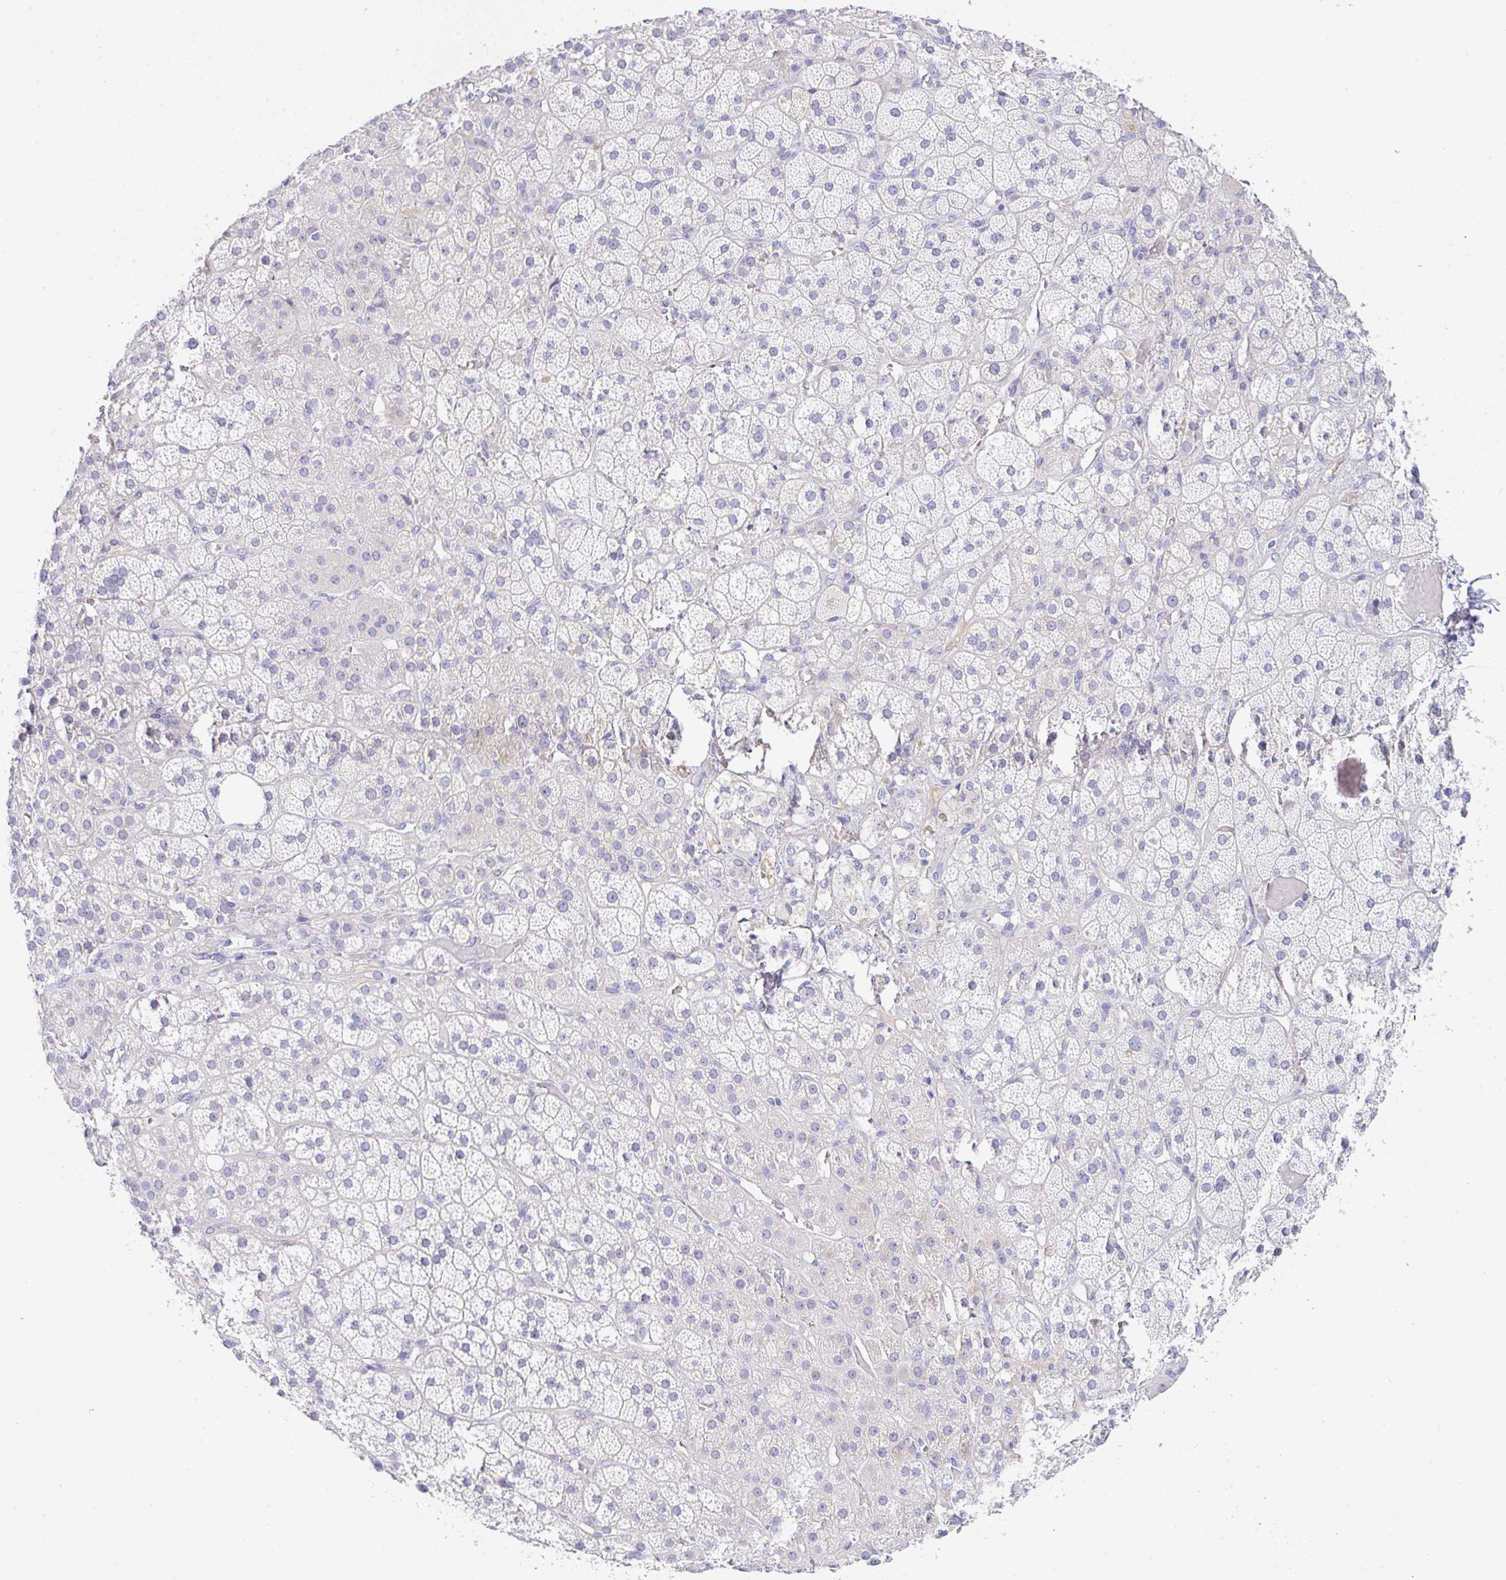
{"staining": {"intensity": "negative", "quantity": "none", "location": "none"}, "tissue": "adrenal gland", "cell_type": "Glandular cells", "image_type": "normal", "snomed": [{"axis": "morphology", "description": "Normal tissue, NOS"}, {"axis": "topography", "description": "Adrenal gland"}], "caption": "Glandular cells are negative for brown protein staining in benign adrenal gland. Nuclei are stained in blue.", "gene": "SERPINE3", "patient": {"sex": "male", "age": 57}}